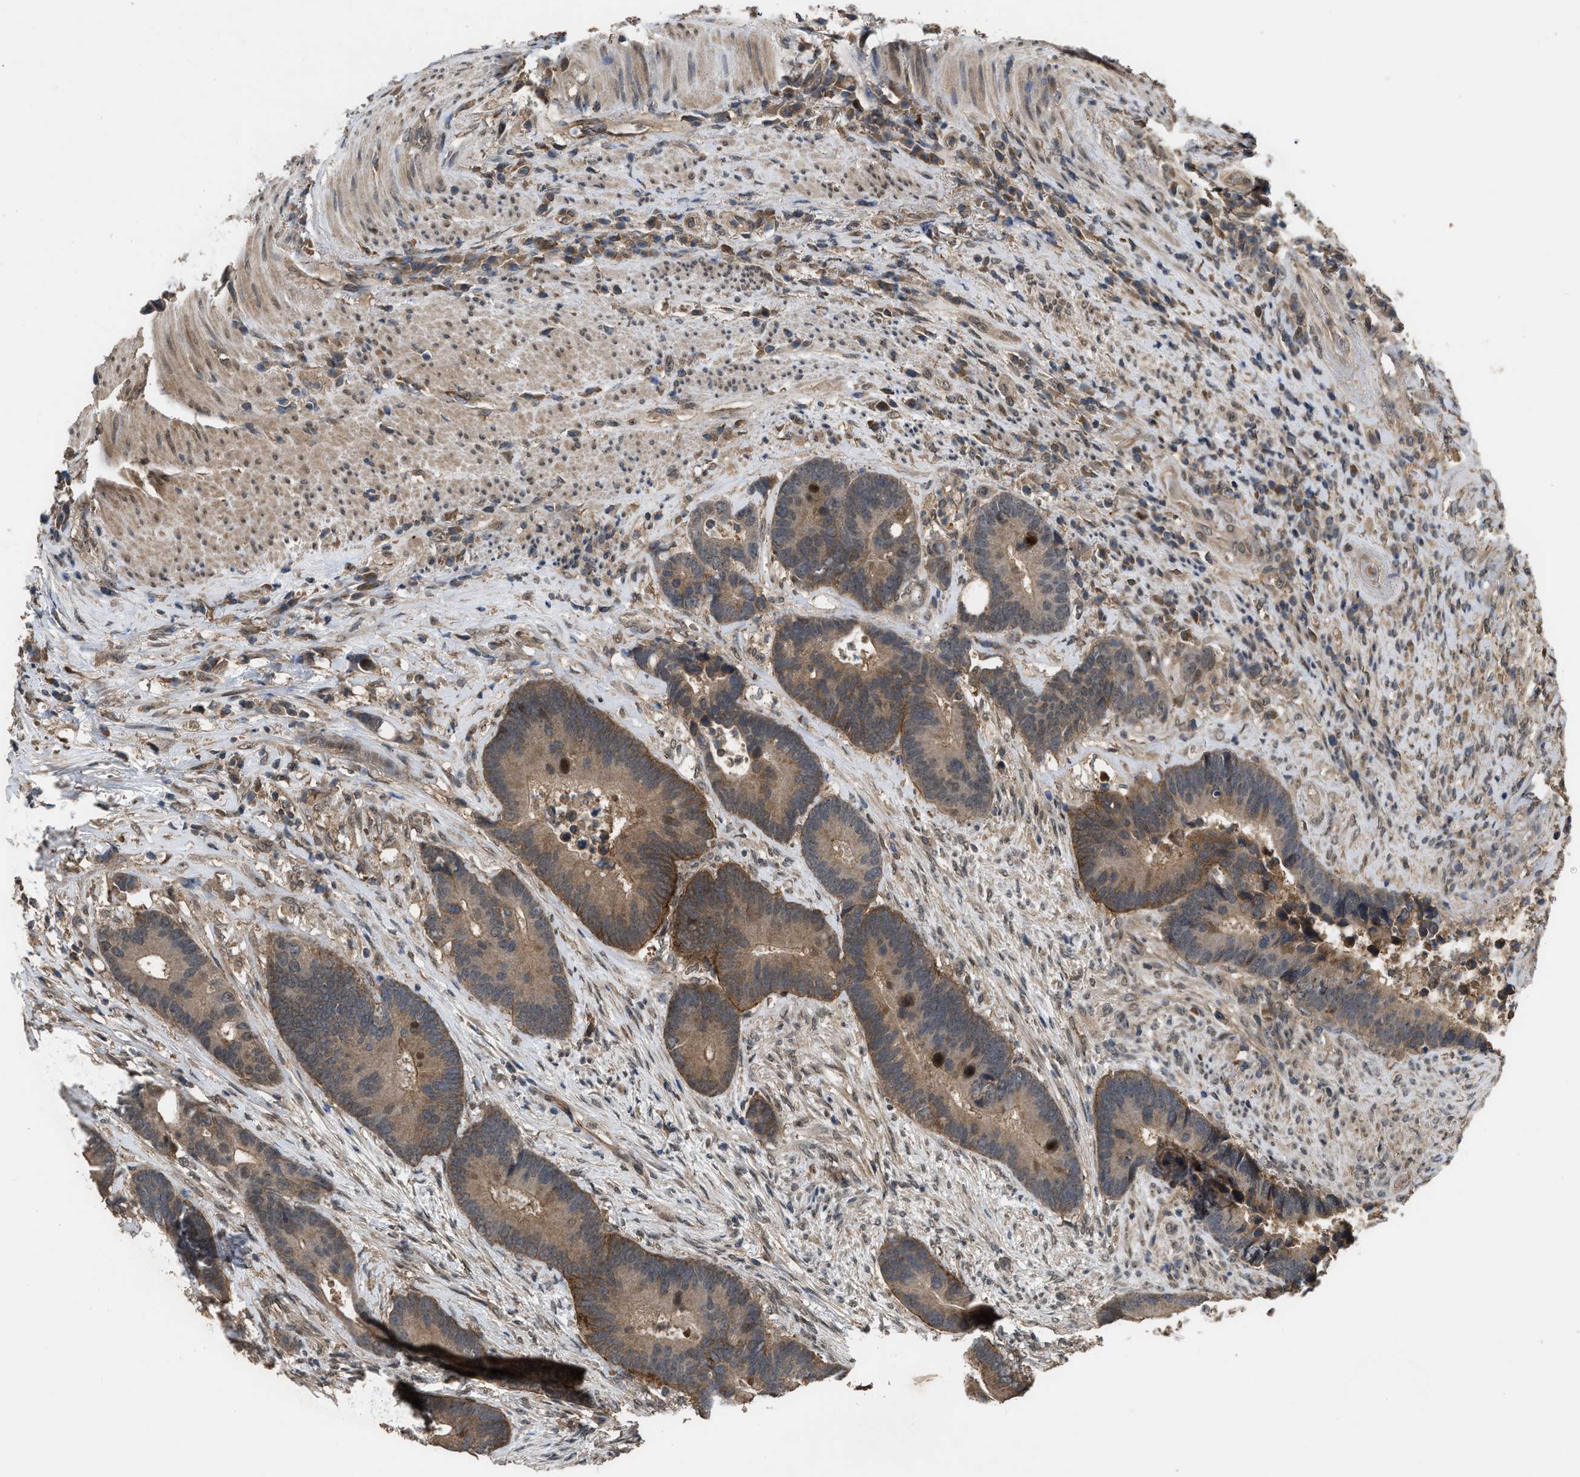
{"staining": {"intensity": "moderate", "quantity": ">75%", "location": "cytoplasmic/membranous"}, "tissue": "colorectal cancer", "cell_type": "Tumor cells", "image_type": "cancer", "snomed": [{"axis": "morphology", "description": "Adenocarcinoma, NOS"}, {"axis": "topography", "description": "Rectum"}], "caption": "A medium amount of moderate cytoplasmic/membranous positivity is present in about >75% of tumor cells in colorectal cancer tissue.", "gene": "UTRN", "patient": {"sex": "female", "age": 89}}